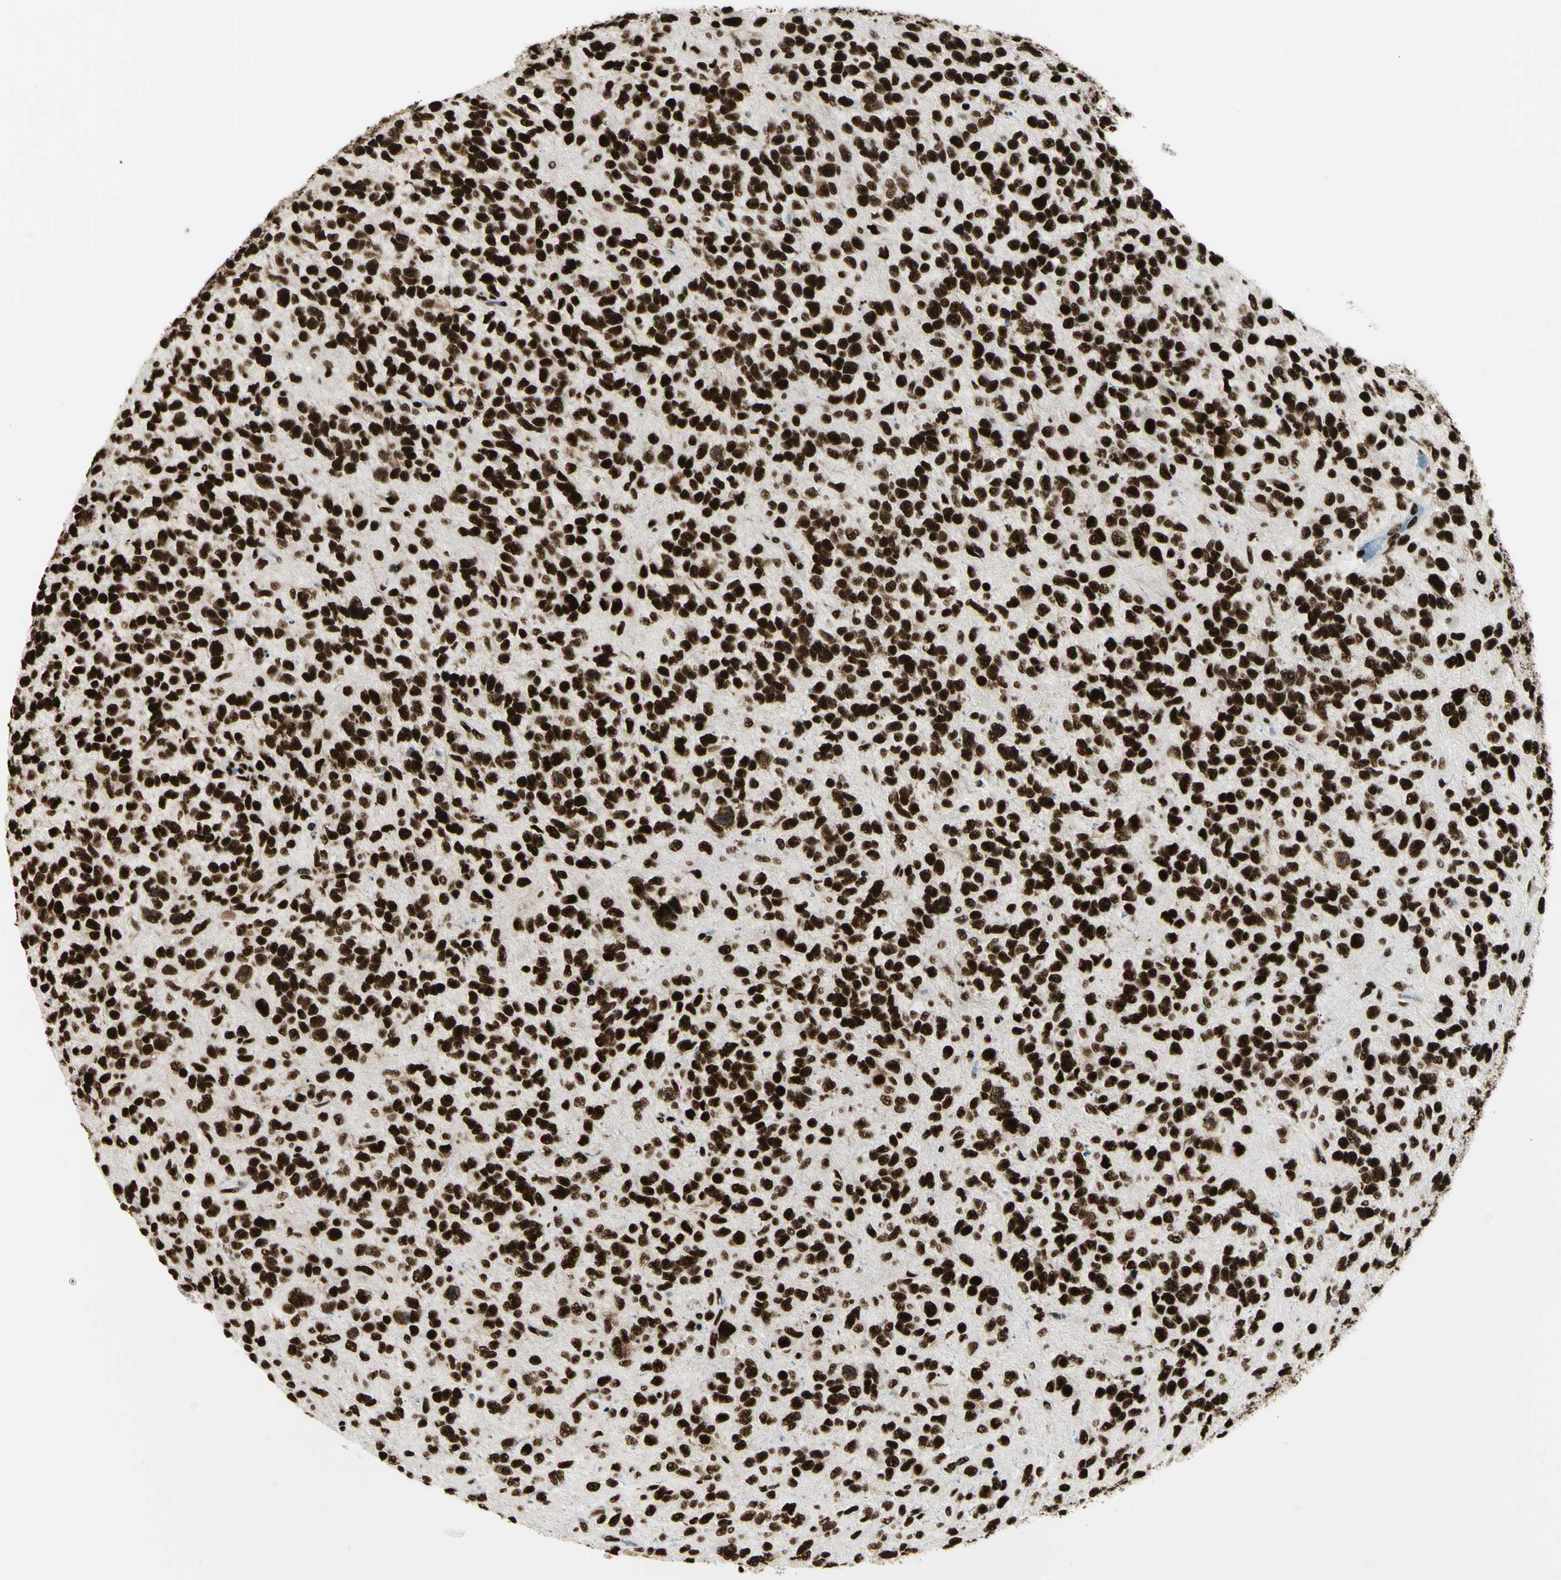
{"staining": {"intensity": "strong", "quantity": ">75%", "location": "nuclear"}, "tissue": "glioma", "cell_type": "Tumor cells", "image_type": "cancer", "snomed": [{"axis": "morphology", "description": "Glioma, malignant, High grade"}, {"axis": "topography", "description": "Brain"}], "caption": "Protein positivity by immunohistochemistry (IHC) shows strong nuclear positivity in approximately >75% of tumor cells in glioma. The protein of interest is shown in brown color, while the nuclei are stained blue.", "gene": "CCAR1", "patient": {"sex": "female", "age": 58}}